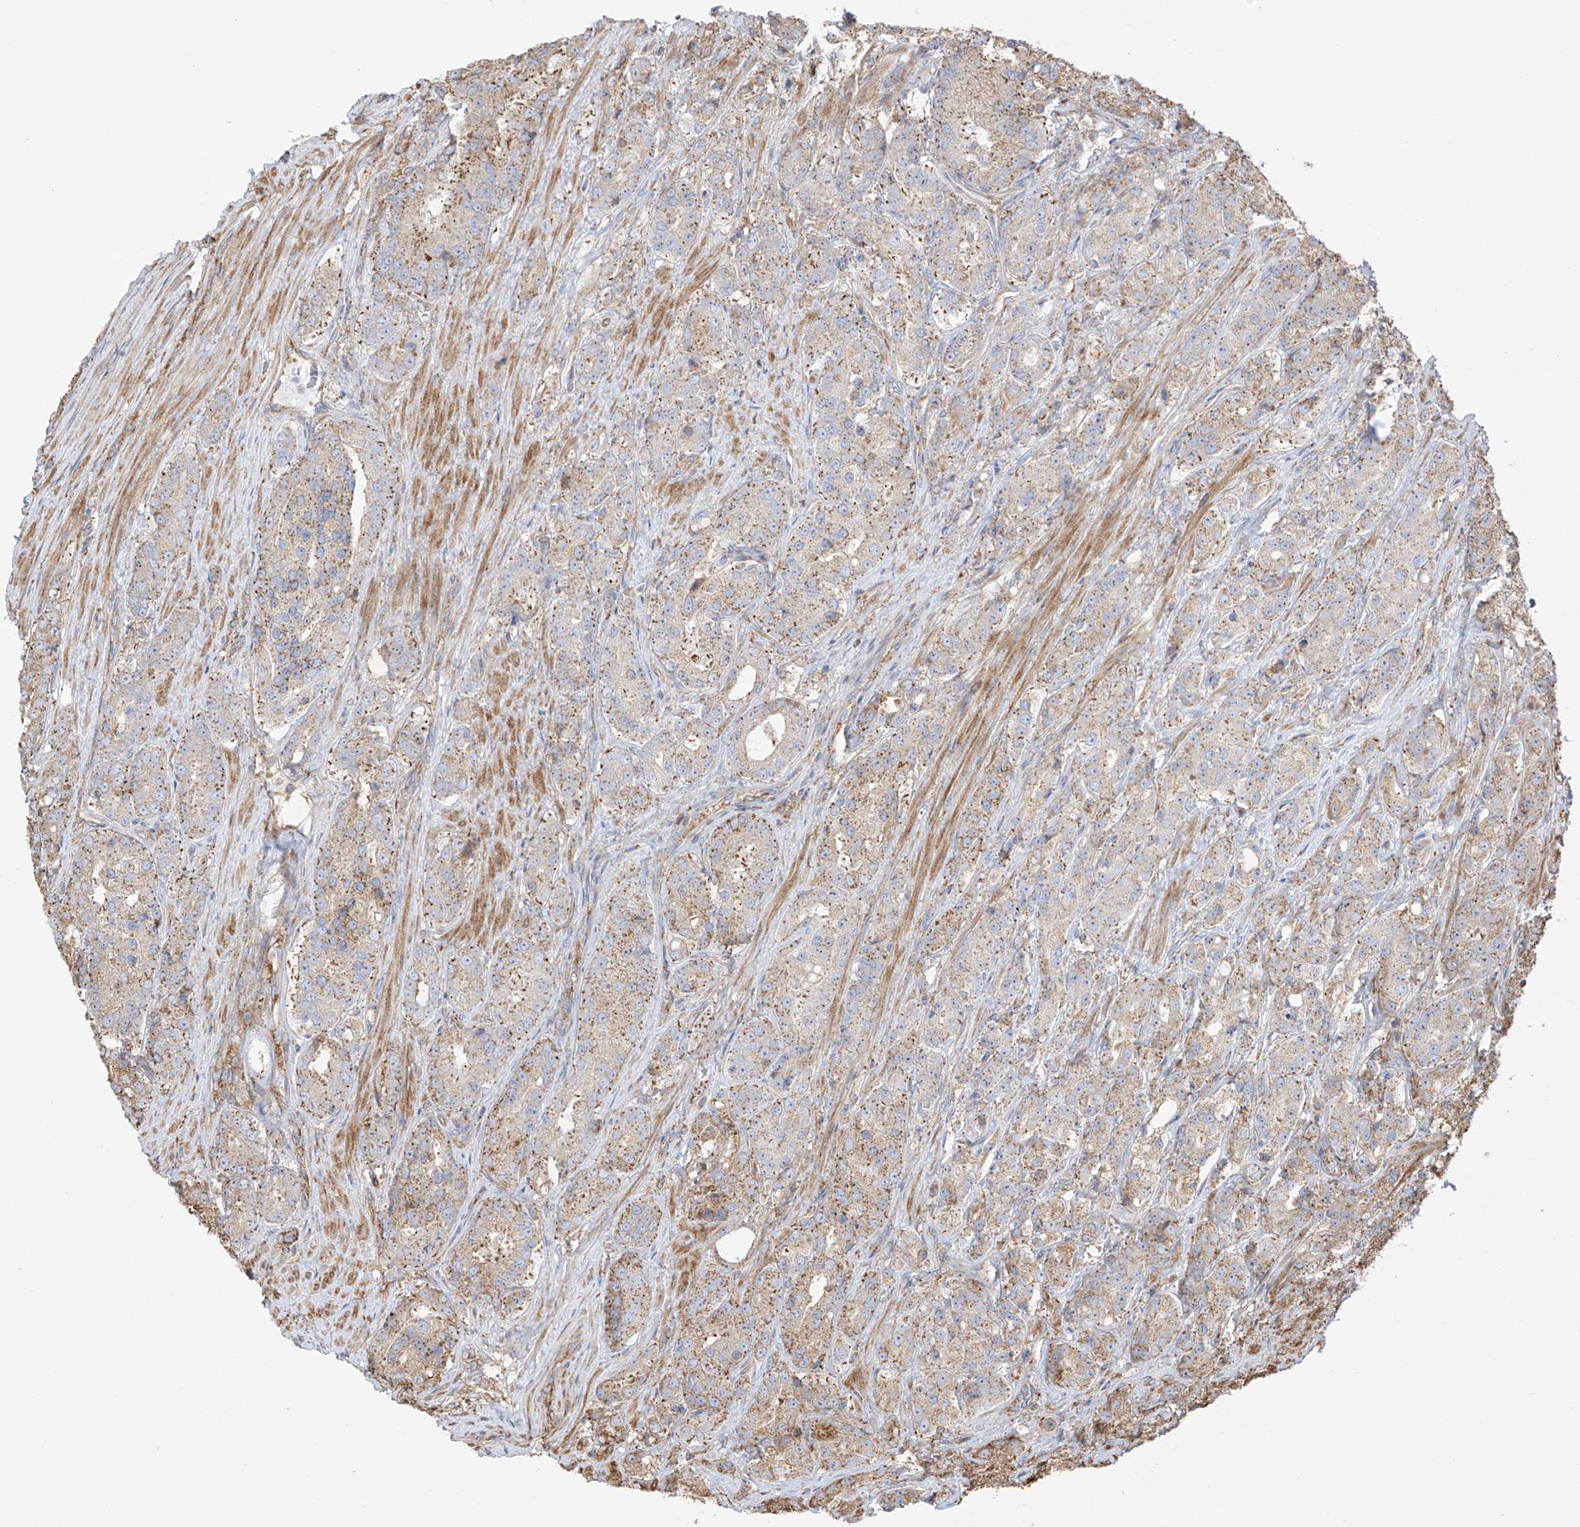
{"staining": {"intensity": "moderate", "quantity": ">75%", "location": "cytoplasmic/membranous"}, "tissue": "prostate cancer", "cell_type": "Tumor cells", "image_type": "cancer", "snomed": [{"axis": "morphology", "description": "Adenocarcinoma, High grade"}, {"axis": "topography", "description": "Prostate"}], "caption": "Protein staining by IHC reveals moderate cytoplasmic/membranous expression in about >75% of tumor cells in adenocarcinoma (high-grade) (prostate). Immunohistochemistry (ihc) stains the protein of interest in brown and the nuclei are stained blue.", "gene": "XKR3", "patient": {"sex": "male", "age": 60}}